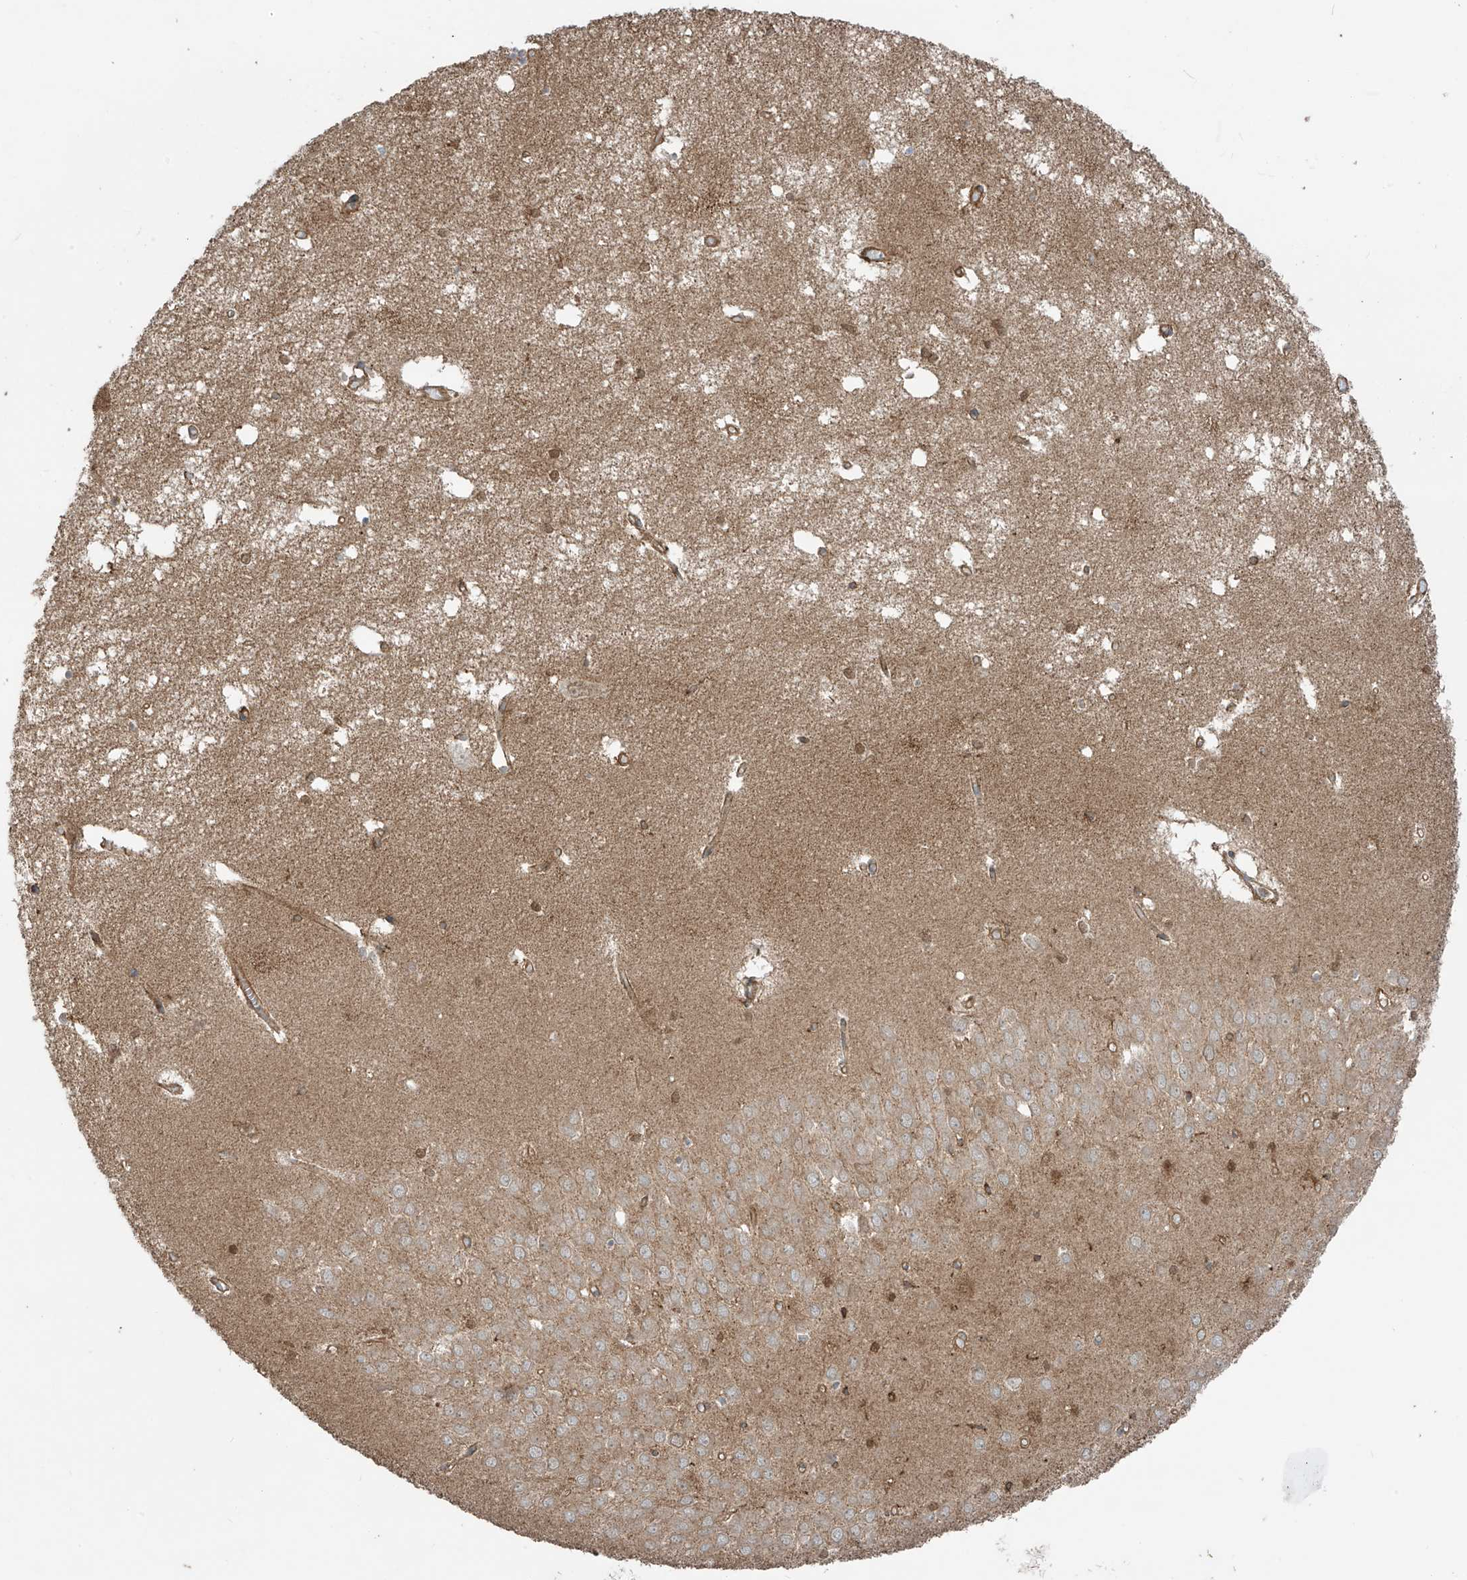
{"staining": {"intensity": "moderate", "quantity": "<25%", "location": "cytoplasmic/membranous,nuclear"}, "tissue": "hippocampus", "cell_type": "Glial cells", "image_type": "normal", "snomed": [{"axis": "morphology", "description": "Normal tissue, NOS"}, {"axis": "topography", "description": "Hippocampus"}], "caption": "Protein expression analysis of unremarkable hippocampus reveals moderate cytoplasmic/membranous,nuclear expression in about <25% of glial cells. (DAB (3,3'-diaminobenzidine) IHC, brown staining for protein, blue staining for nuclei).", "gene": "EIF5B", "patient": {"sex": "male", "age": 70}}